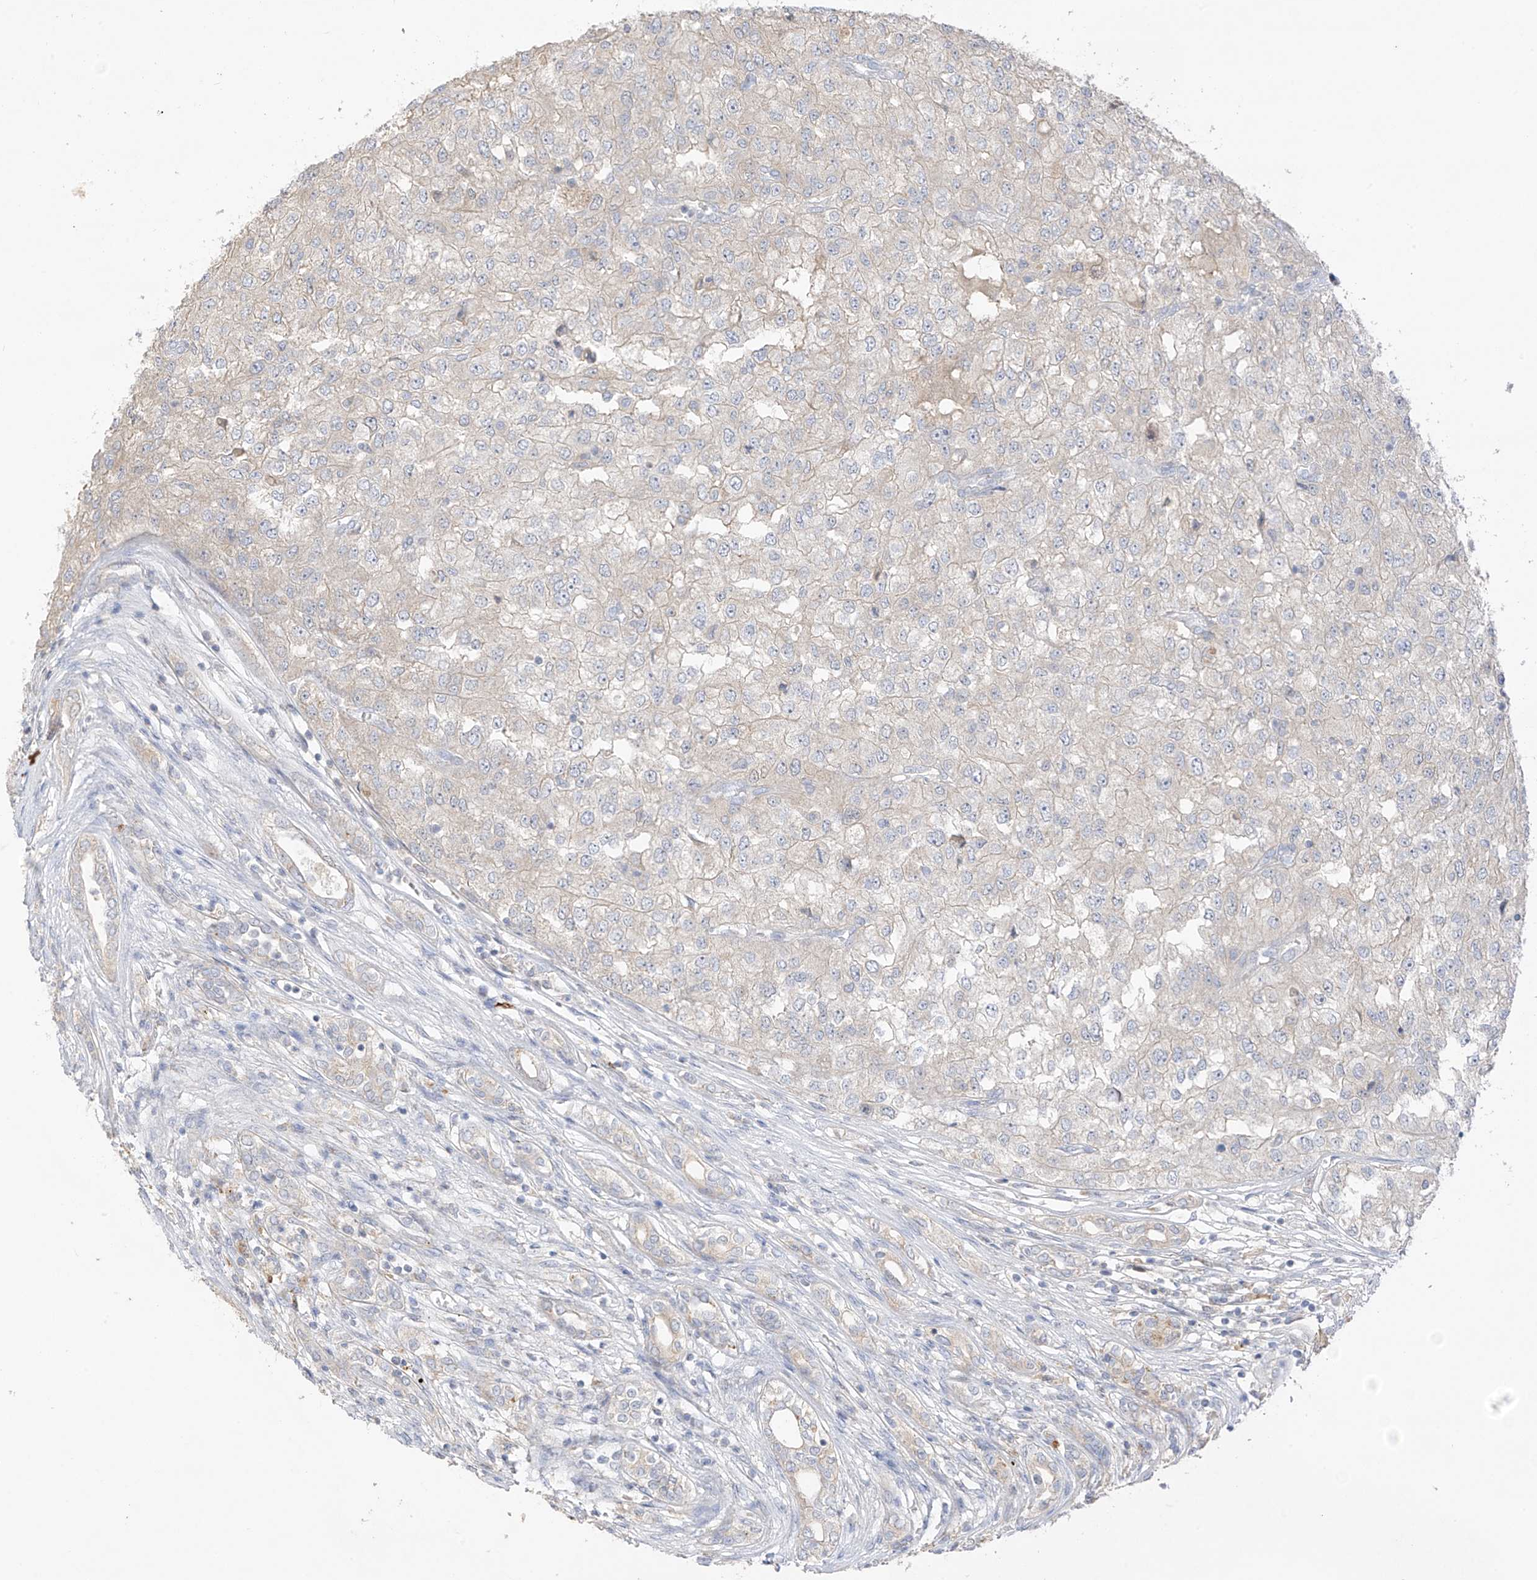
{"staining": {"intensity": "negative", "quantity": "none", "location": "none"}, "tissue": "renal cancer", "cell_type": "Tumor cells", "image_type": "cancer", "snomed": [{"axis": "morphology", "description": "Adenocarcinoma, NOS"}, {"axis": "topography", "description": "Kidney"}], "caption": "Immunohistochemistry of human renal cancer (adenocarcinoma) reveals no expression in tumor cells.", "gene": "CAPN13", "patient": {"sex": "female", "age": 54}}